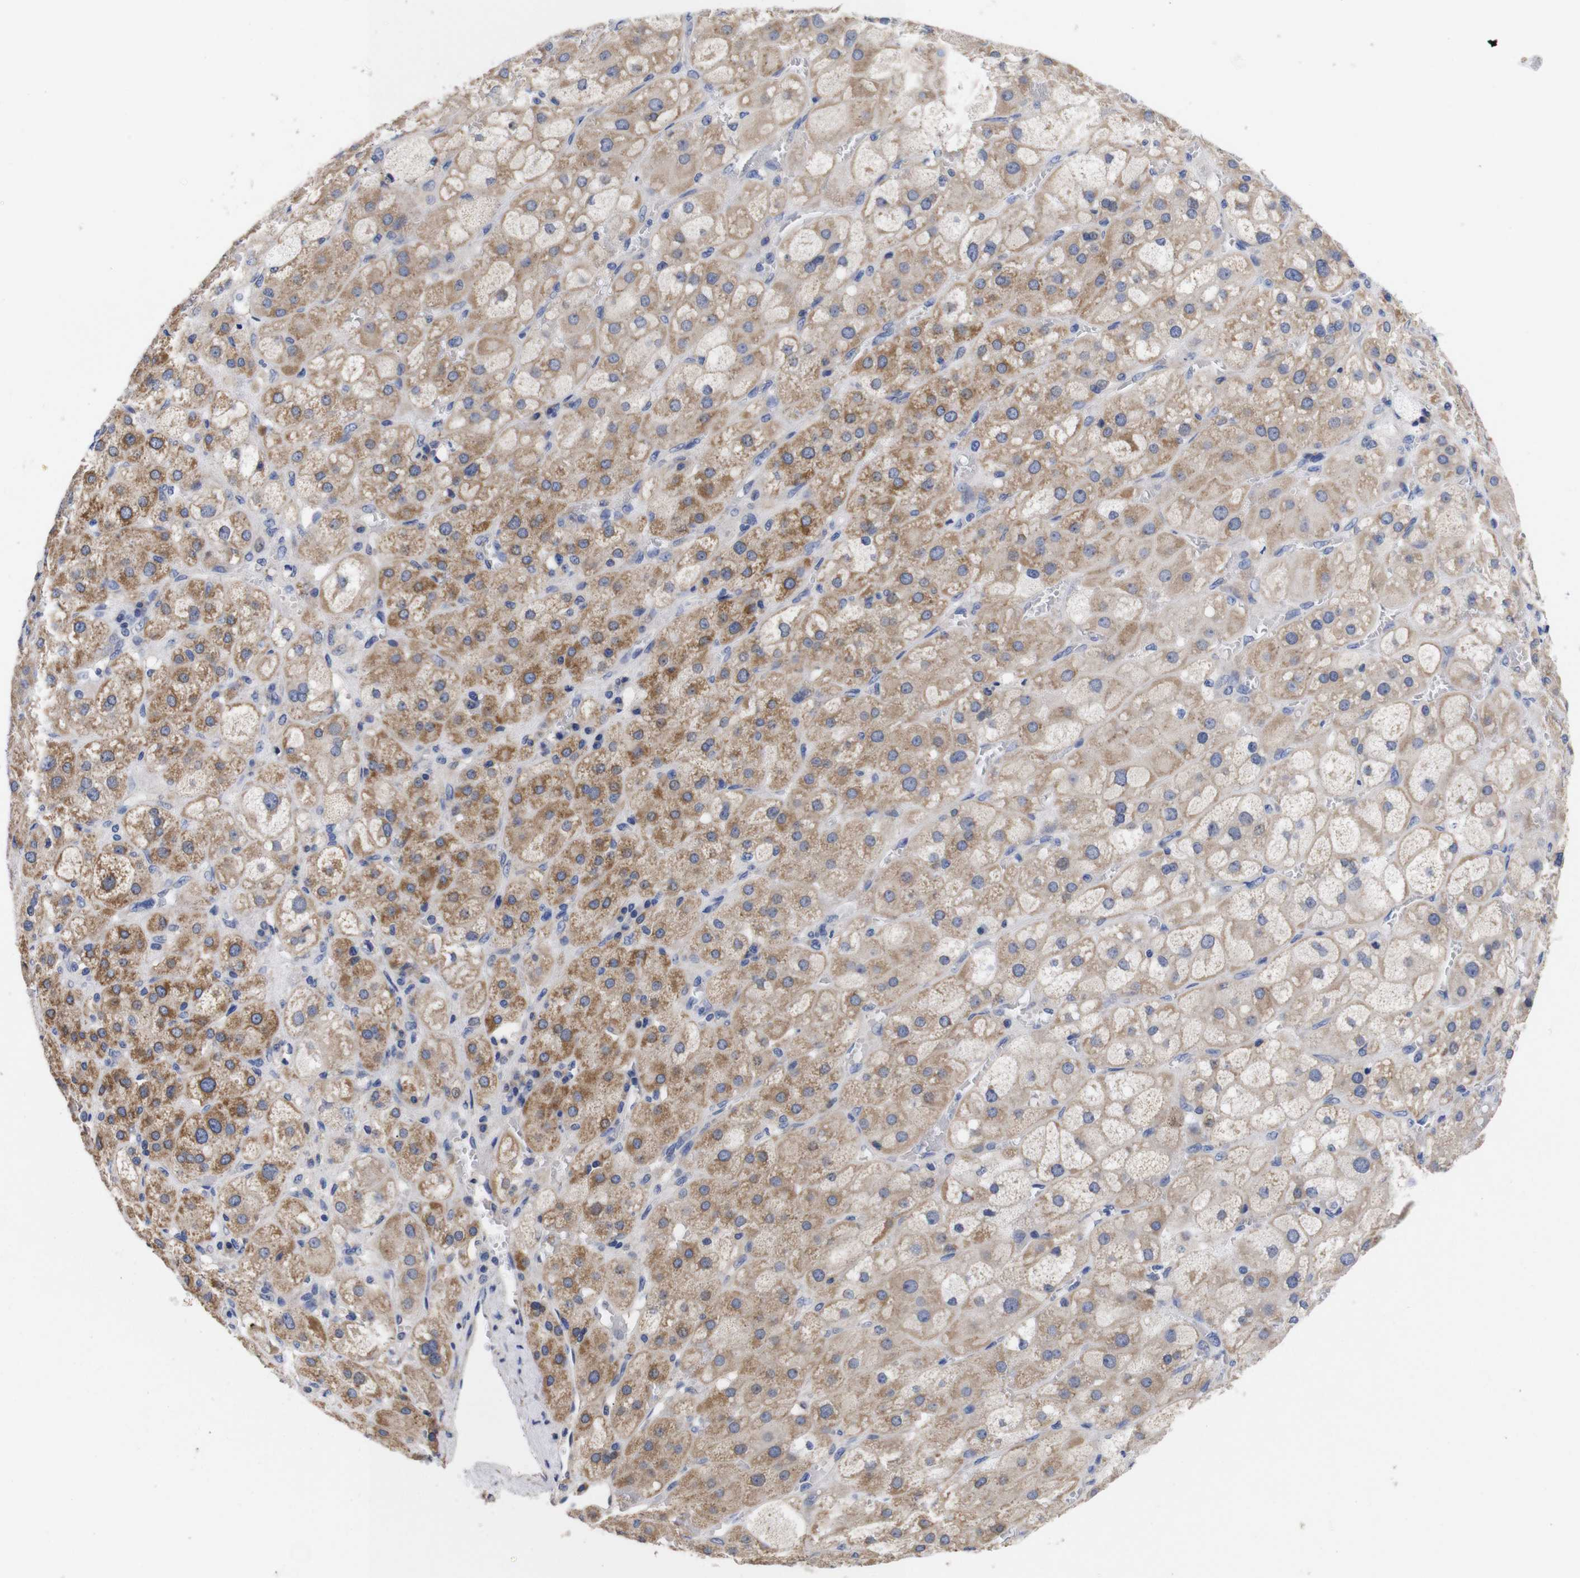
{"staining": {"intensity": "moderate", "quantity": ">75%", "location": "cytoplasmic/membranous"}, "tissue": "adrenal gland", "cell_type": "Glandular cells", "image_type": "normal", "snomed": [{"axis": "morphology", "description": "Normal tissue, NOS"}, {"axis": "topography", "description": "Adrenal gland"}], "caption": "IHC staining of benign adrenal gland, which displays medium levels of moderate cytoplasmic/membranous positivity in approximately >75% of glandular cells indicating moderate cytoplasmic/membranous protein positivity. The staining was performed using DAB (3,3'-diaminobenzidine) (brown) for protein detection and nuclei were counterstained in hematoxylin (blue).", "gene": "OPN3", "patient": {"sex": "female", "age": 47}}